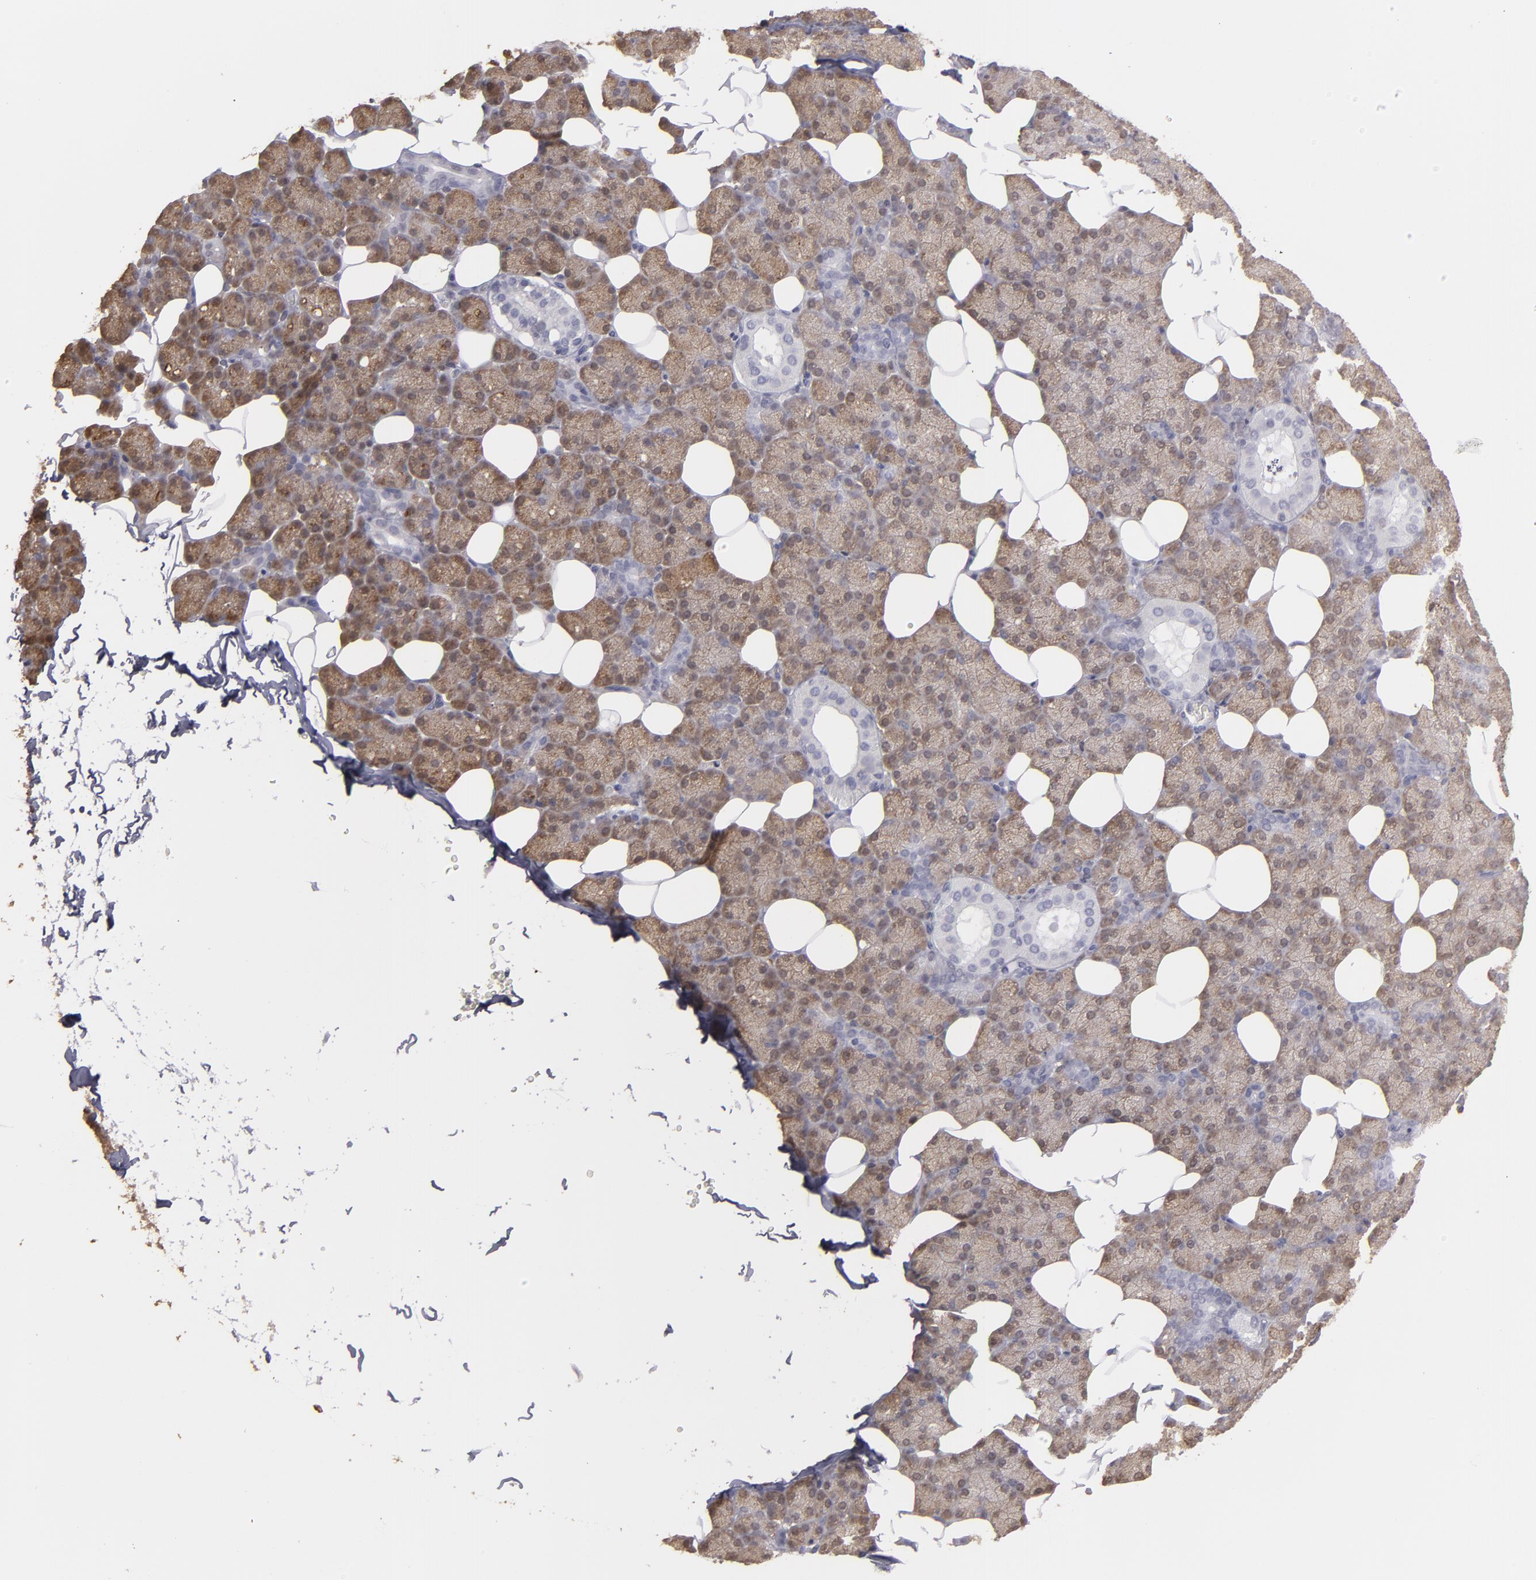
{"staining": {"intensity": "moderate", "quantity": ">75%", "location": "cytoplasmic/membranous"}, "tissue": "salivary gland", "cell_type": "Glandular cells", "image_type": "normal", "snomed": [{"axis": "morphology", "description": "Normal tissue, NOS"}, {"axis": "topography", "description": "Lymph node"}, {"axis": "topography", "description": "Salivary gland"}], "caption": "A high-resolution image shows immunohistochemistry (IHC) staining of normal salivary gland, which demonstrates moderate cytoplasmic/membranous staining in about >75% of glandular cells.", "gene": "SEMA3G", "patient": {"sex": "male", "age": 8}}